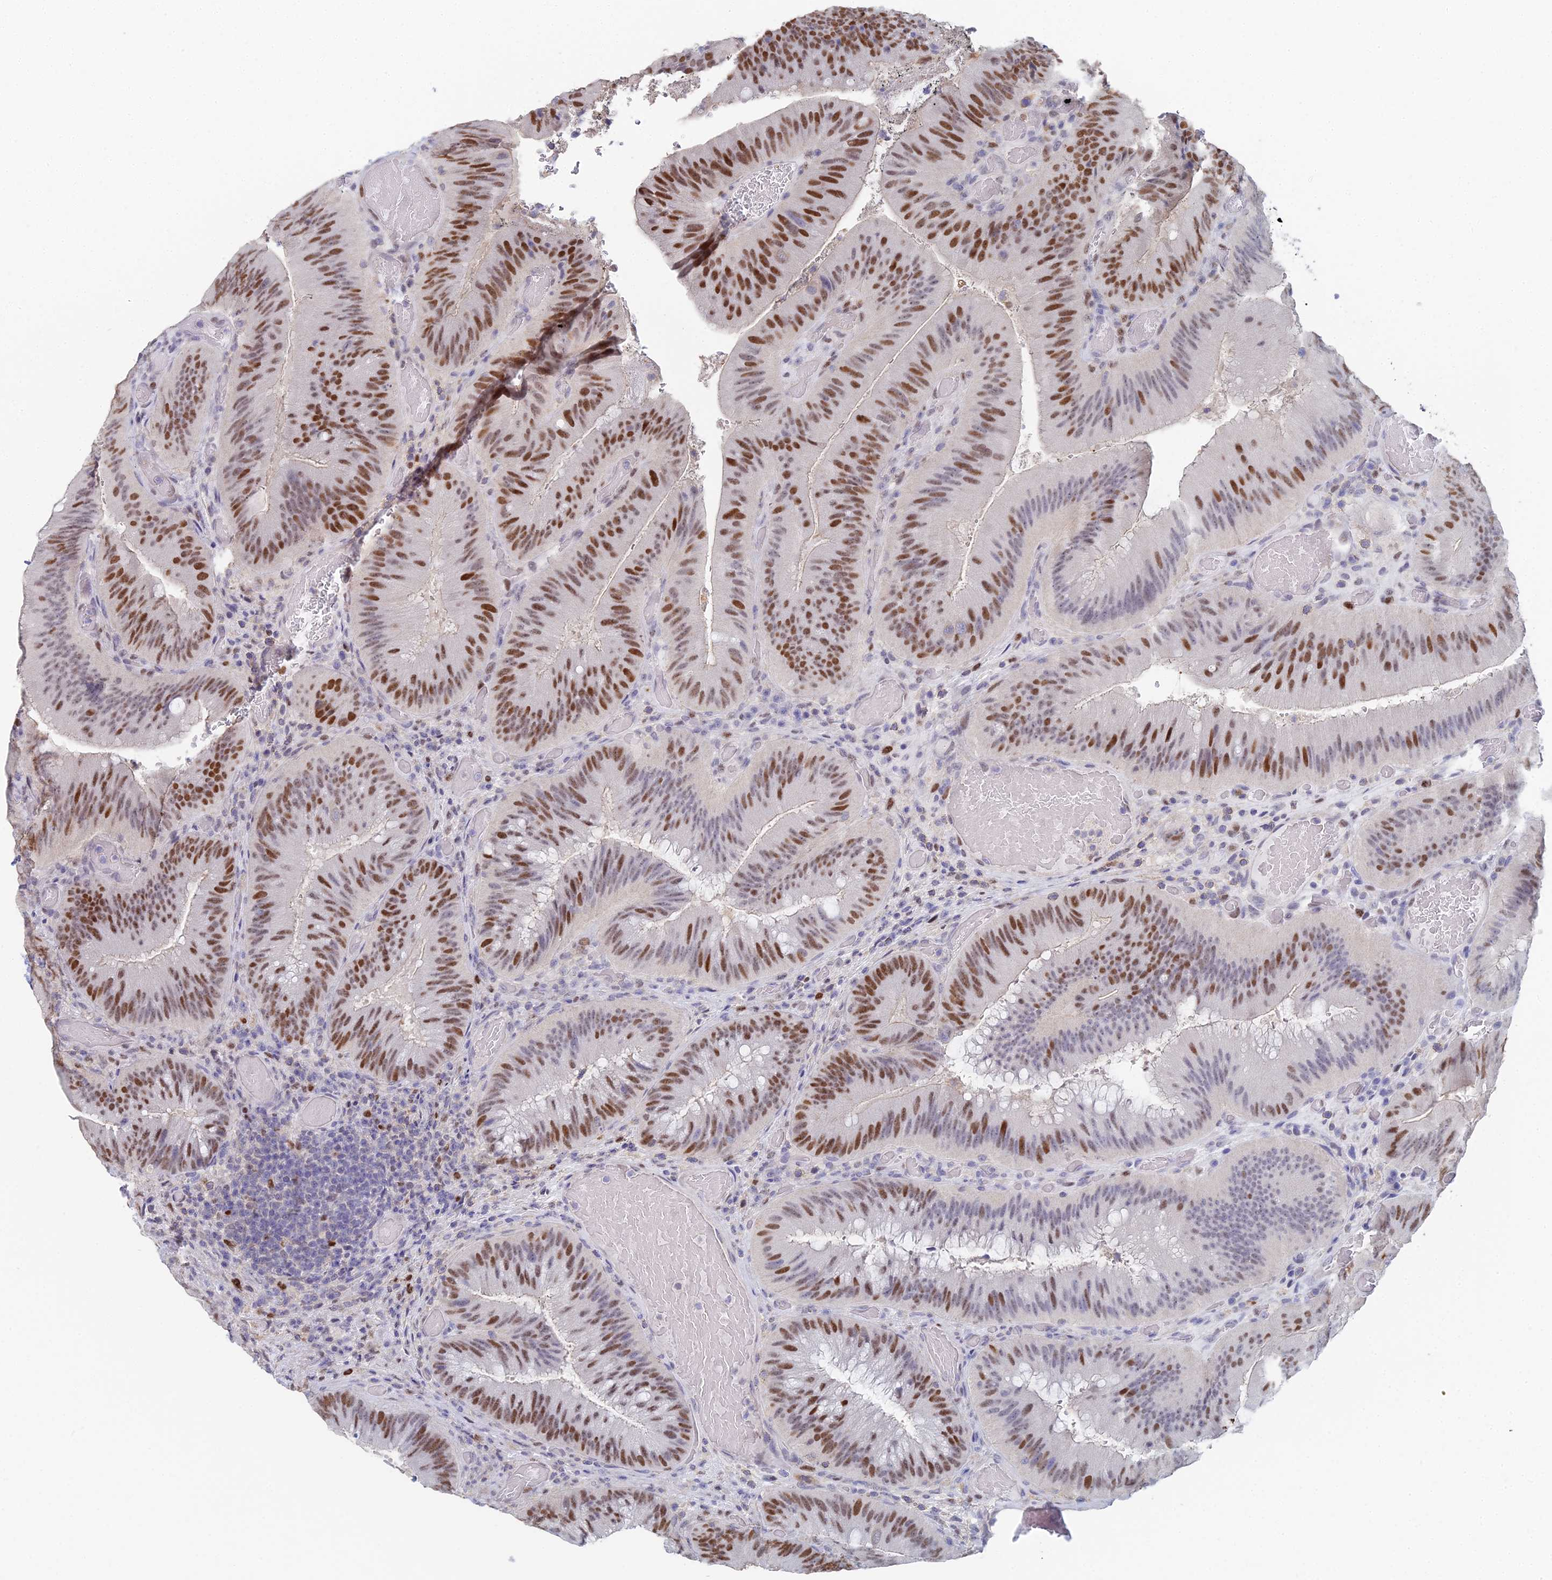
{"staining": {"intensity": "strong", "quantity": ">75%", "location": "nuclear"}, "tissue": "colorectal cancer", "cell_type": "Tumor cells", "image_type": "cancer", "snomed": [{"axis": "morphology", "description": "Adenocarcinoma, NOS"}, {"axis": "topography", "description": "Colon"}], "caption": "Human colorectal adenocarcinoma stained with a brown dye reveals strong nuclear positive staining in approximately >75% of tumor cells.", "gene": "MCM2", "patient": {"sex": "female", "age": 43}}